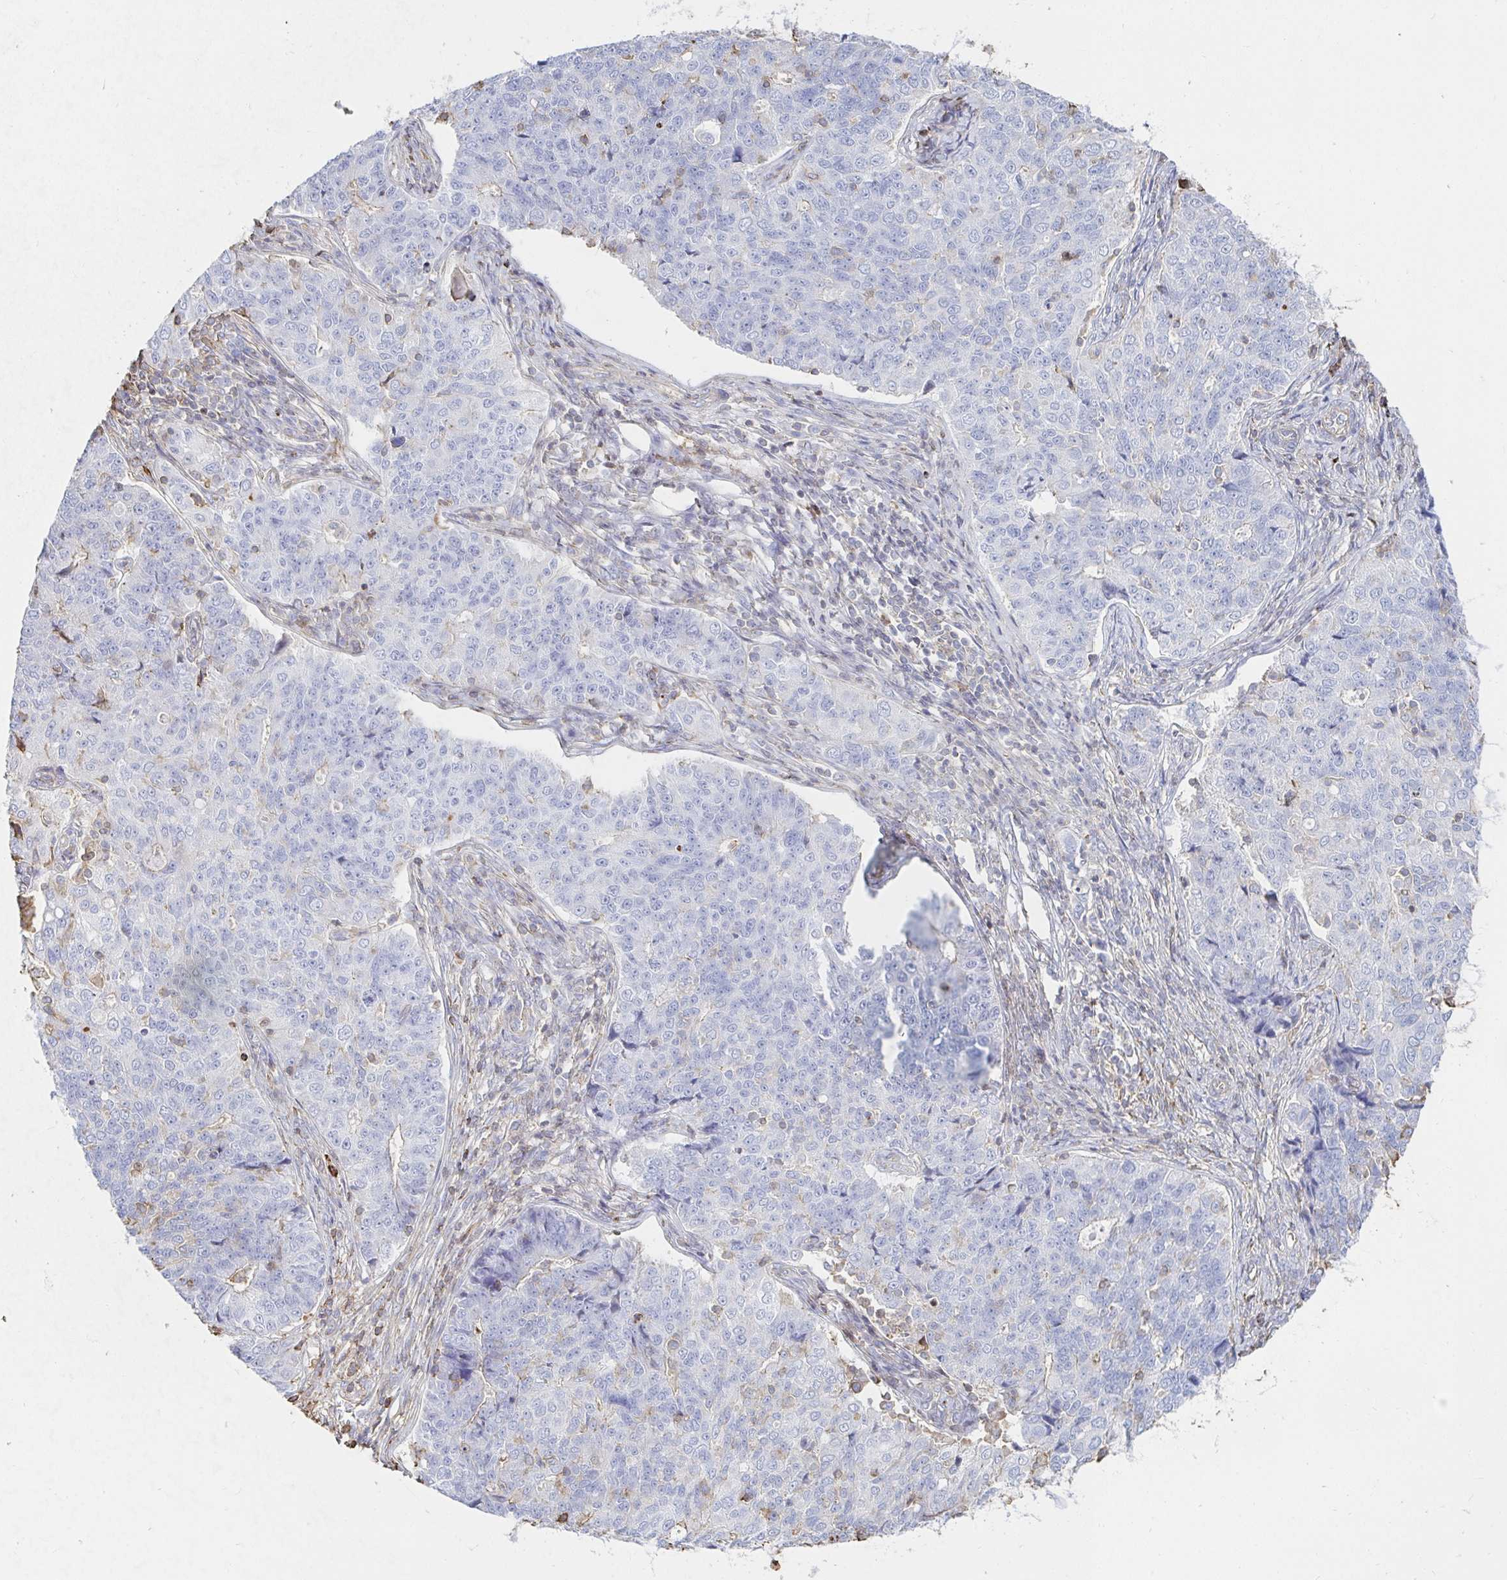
{"staining": {"intensity": "negative", "quantity": "none", "location": "none"}, "tissue": "endometrial cancer", "cell_type": "Tumor cells", "image_type": "cancer", "snomed": [{"axis": "morphology", "description": "Adenocarcinoma, NOS"}, {"axis": "topography", "description": "Endometrium"}], "caption": "Immunohistochemistry (IHC) of human endometrial cancer exhibits no staining in tumor cells.", "gene": "PTPN14", "patient": {"sex": "female", "age": 43}}